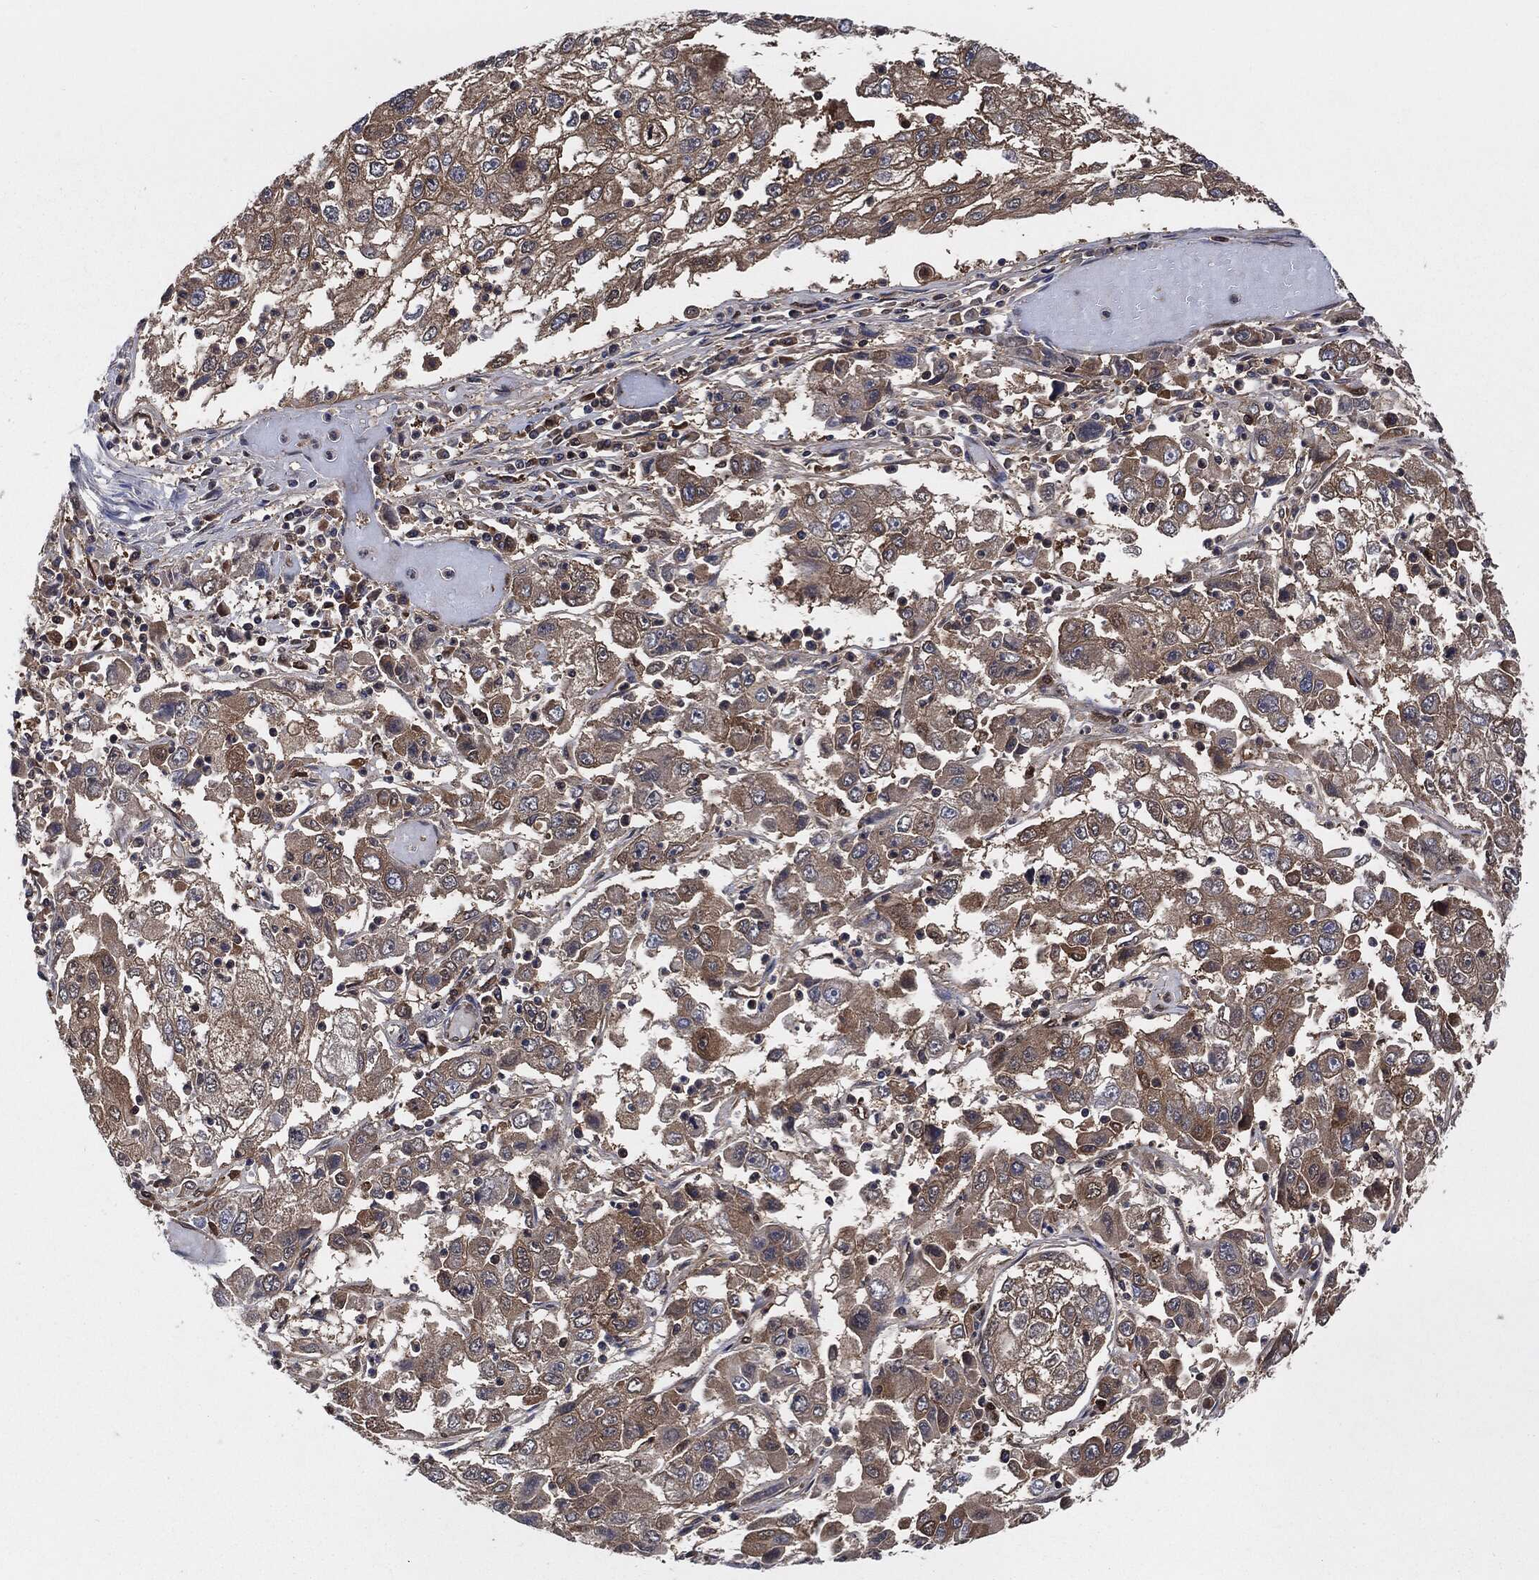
{"staining": {"intensity": "moderate", "quantity": "25%-75%", "location": "cytoplasmic/membranous"}, "tissue": "cervical cancer", "cell_type": "Tumor cells", "image_type": "cancer", "snomed": [{"axis": "morphology", "description": "Squamous cell carcinoma, NOS"}, {"axis": "topography", "description": "Cervix"}], "caption": "Protein staining of cervical squamous cell carcinoma tissue reveals moderate cytoplasmic/membranous positivity in approximately 25%-75% of tumor cells.", "gene": "XPNPEP1", "patient": {"sex": "female", "age": 36}}